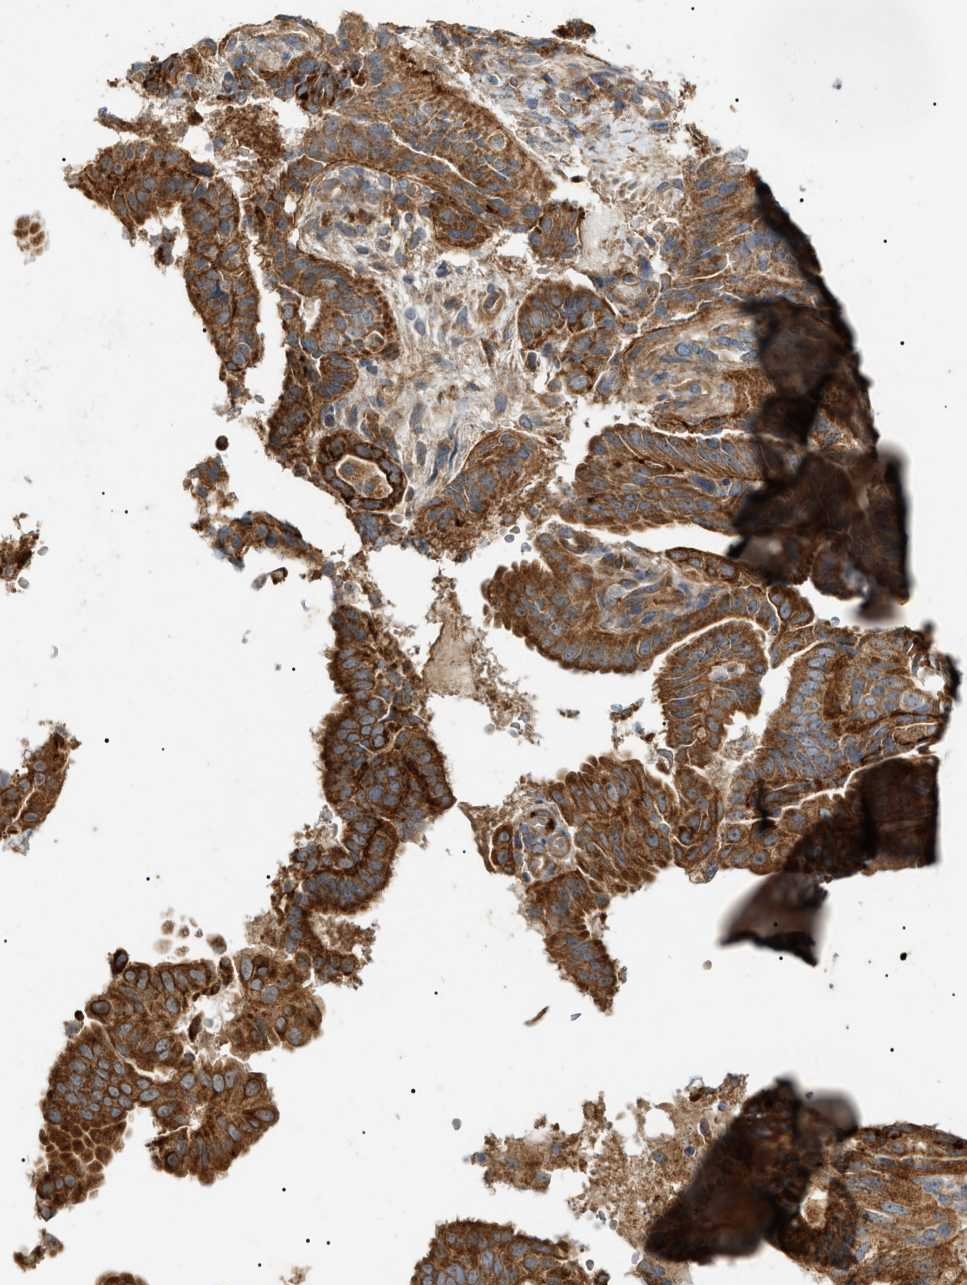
{"staining": {"intensity": "strong", "quantity": ">75%", "location": "cytoplasmic/membranous"}, "tissue": "endometrial cancer", "cell_type": "Tumor cells", "image_type": "cancer", "snomed": [{"axis": "morphology", "description": "Adenocarcinoma, NOS"}, {"axis": "topography", "description": "Endometrium"}], "caption": "There is high levels of strong cytoplasmic/membranous expression in tumor cells of endometrial cancer (adenocarcinoma), as demonstrated by immunohistochemical staining (brown color).", "gene": "MTCH1", "patient": {"sex": "female", "age": 58}}